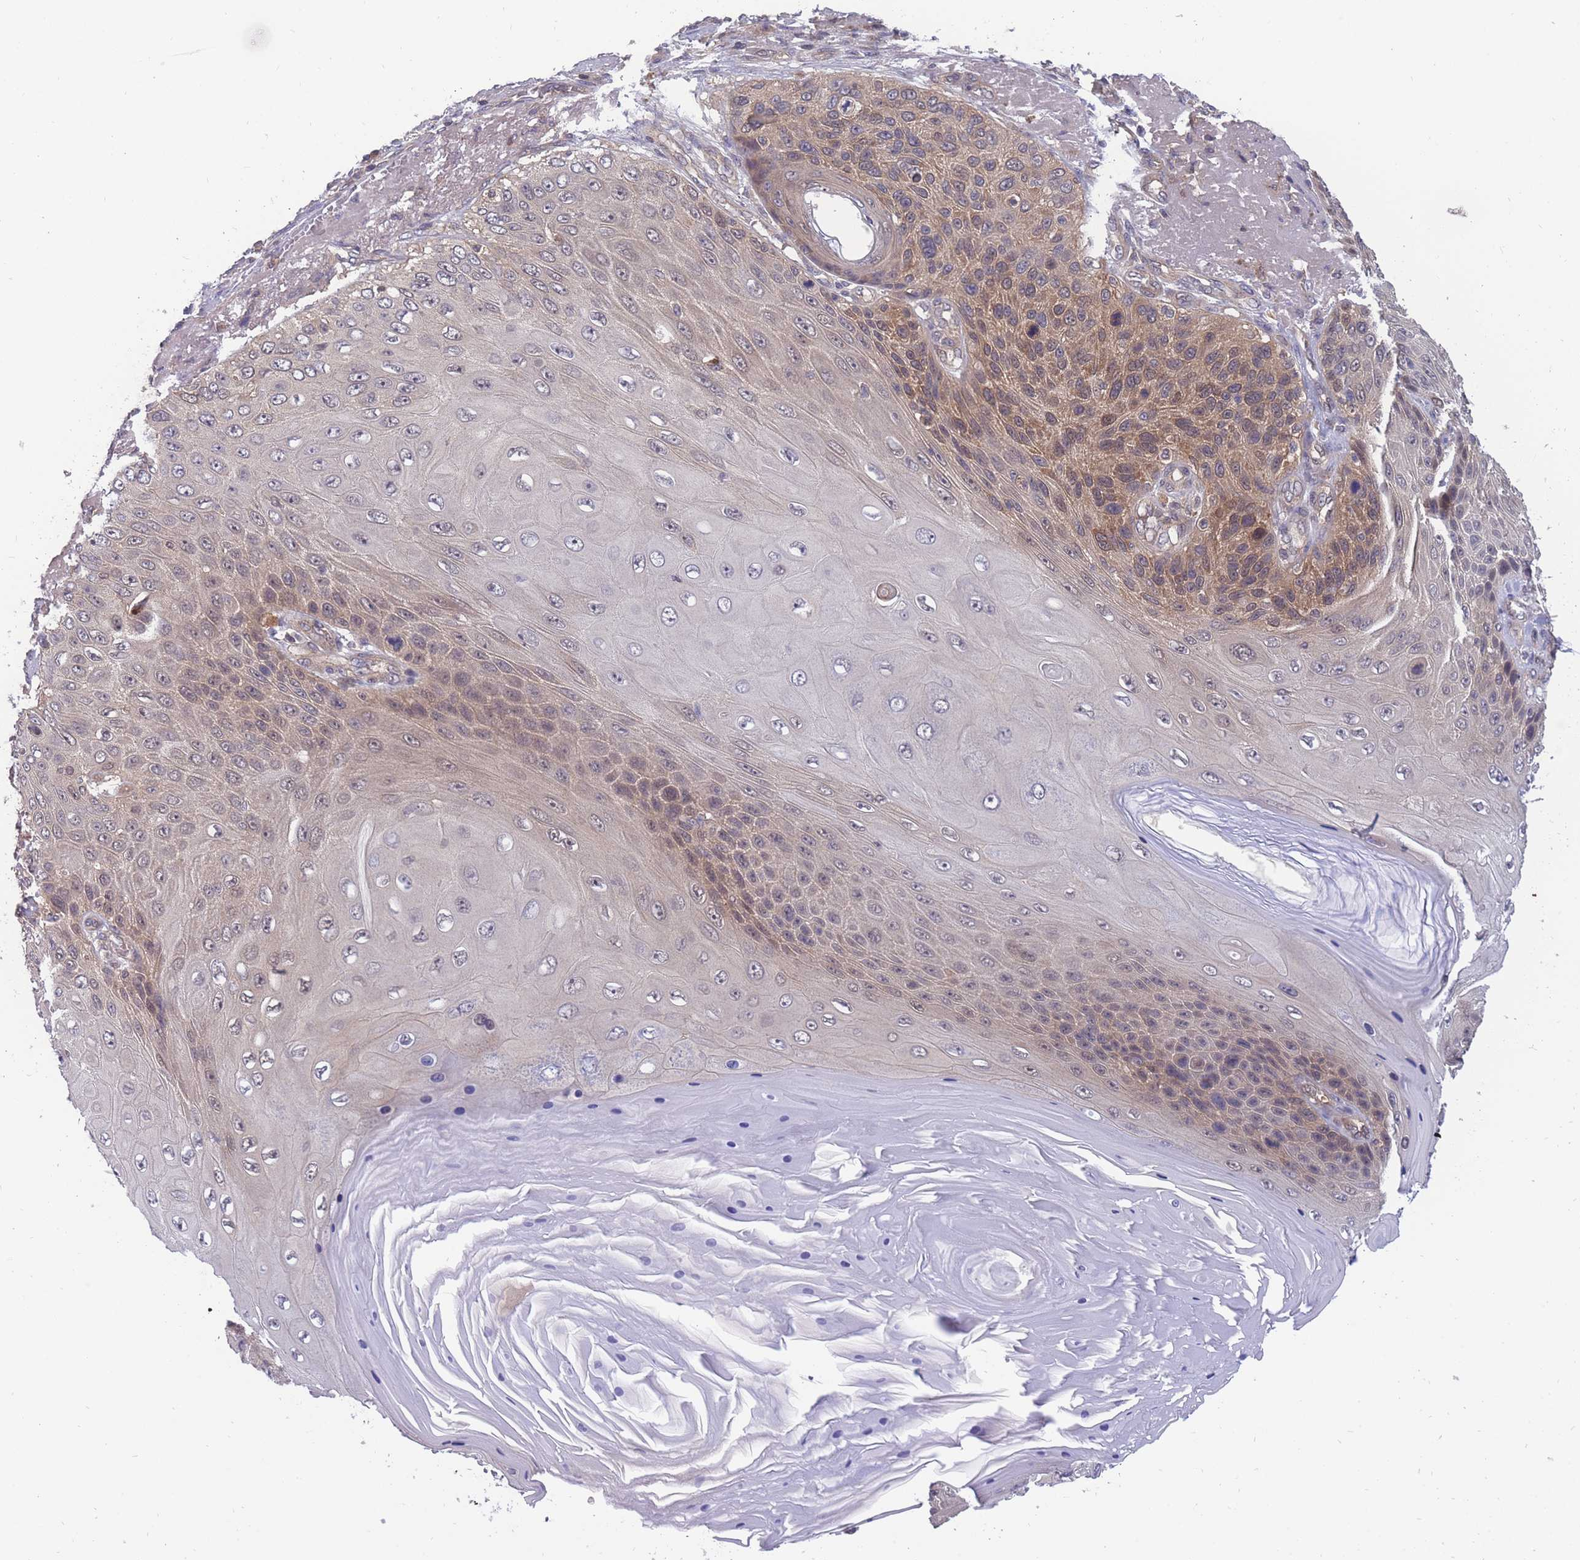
{"staining": {"intensity": "moderate", "quantity": "25%-75%", "location": "cytoplasmic/membranous"}, "tissue": "skin cancer", "cell_type": "Tumor cells", "image_type": "cancer", "snomed": [{"axis": "morphology", "description": "Squamous cell carcinoma, NOS"}, {"axis": "topography", "description": "Skin"}], "caption": "IHC micrograph of human skin cancer stained for a protein (brown), which displays medium levels of moderate cytoplasmic/membranous positivity in about 25%-75% of tumor cells.", "gene": "UBE2N", "patient": {"sex": "female", "age": 88}}